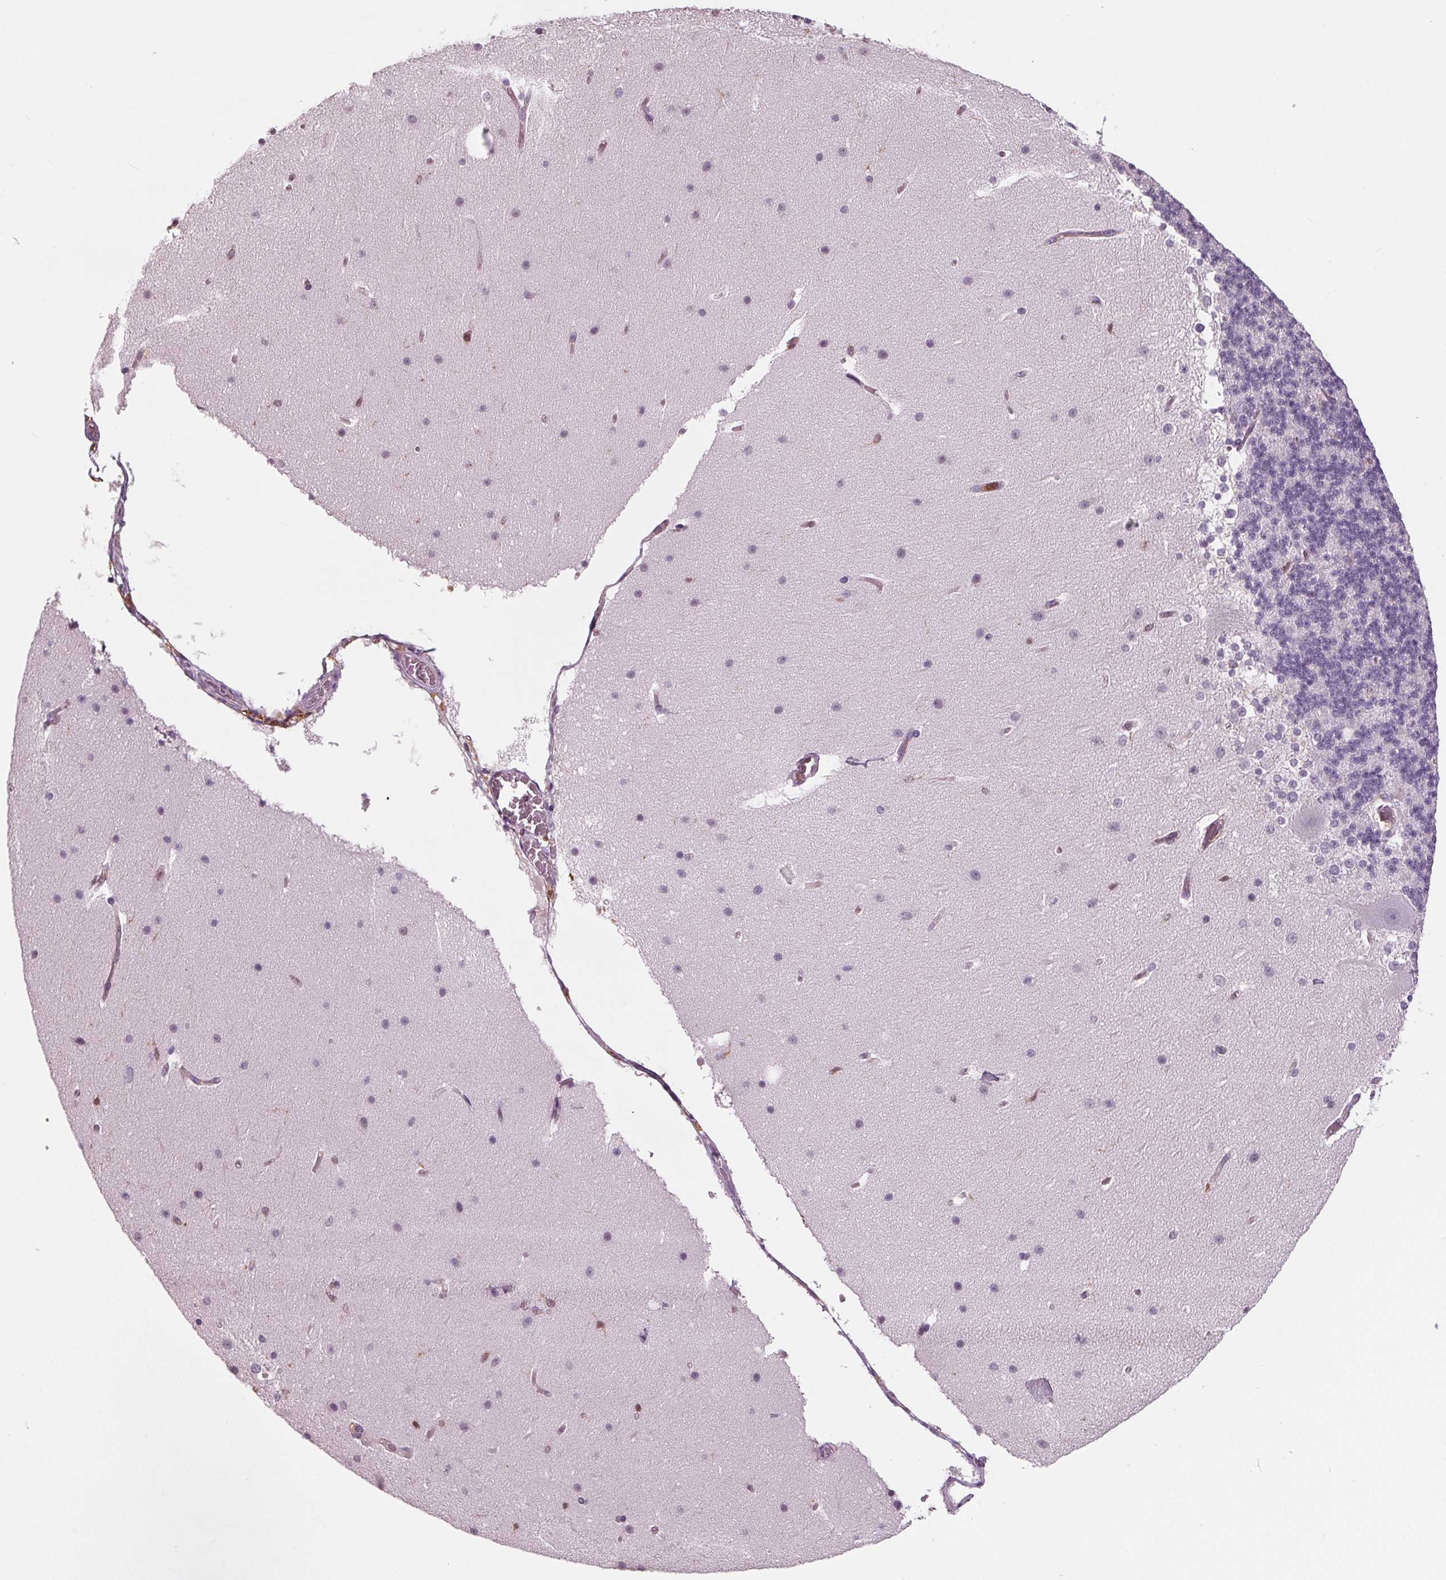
{"staining": {"intensity": "negative", "quantity": "none", "location": "none"}, "tissue": "cerebellum", "cell_type": "Cells in granular layer", "image_type": "normal", "snomed": [{"axis": "morphology", "description": "Normal tissue, NOS"}, {"axis": "topography", "description": "Cerebellum"}], "caption": "The immunohistochemistry (IHC) histopathology image has no significant staining in cells in granular layer of cerebellum. (DAB (3,3'-diaminobenzidine) immunohistochemistry with hematoxylin counter stain).", "gene": "ARHGAP25", "patient": {"sex": "female", "age": 19}}